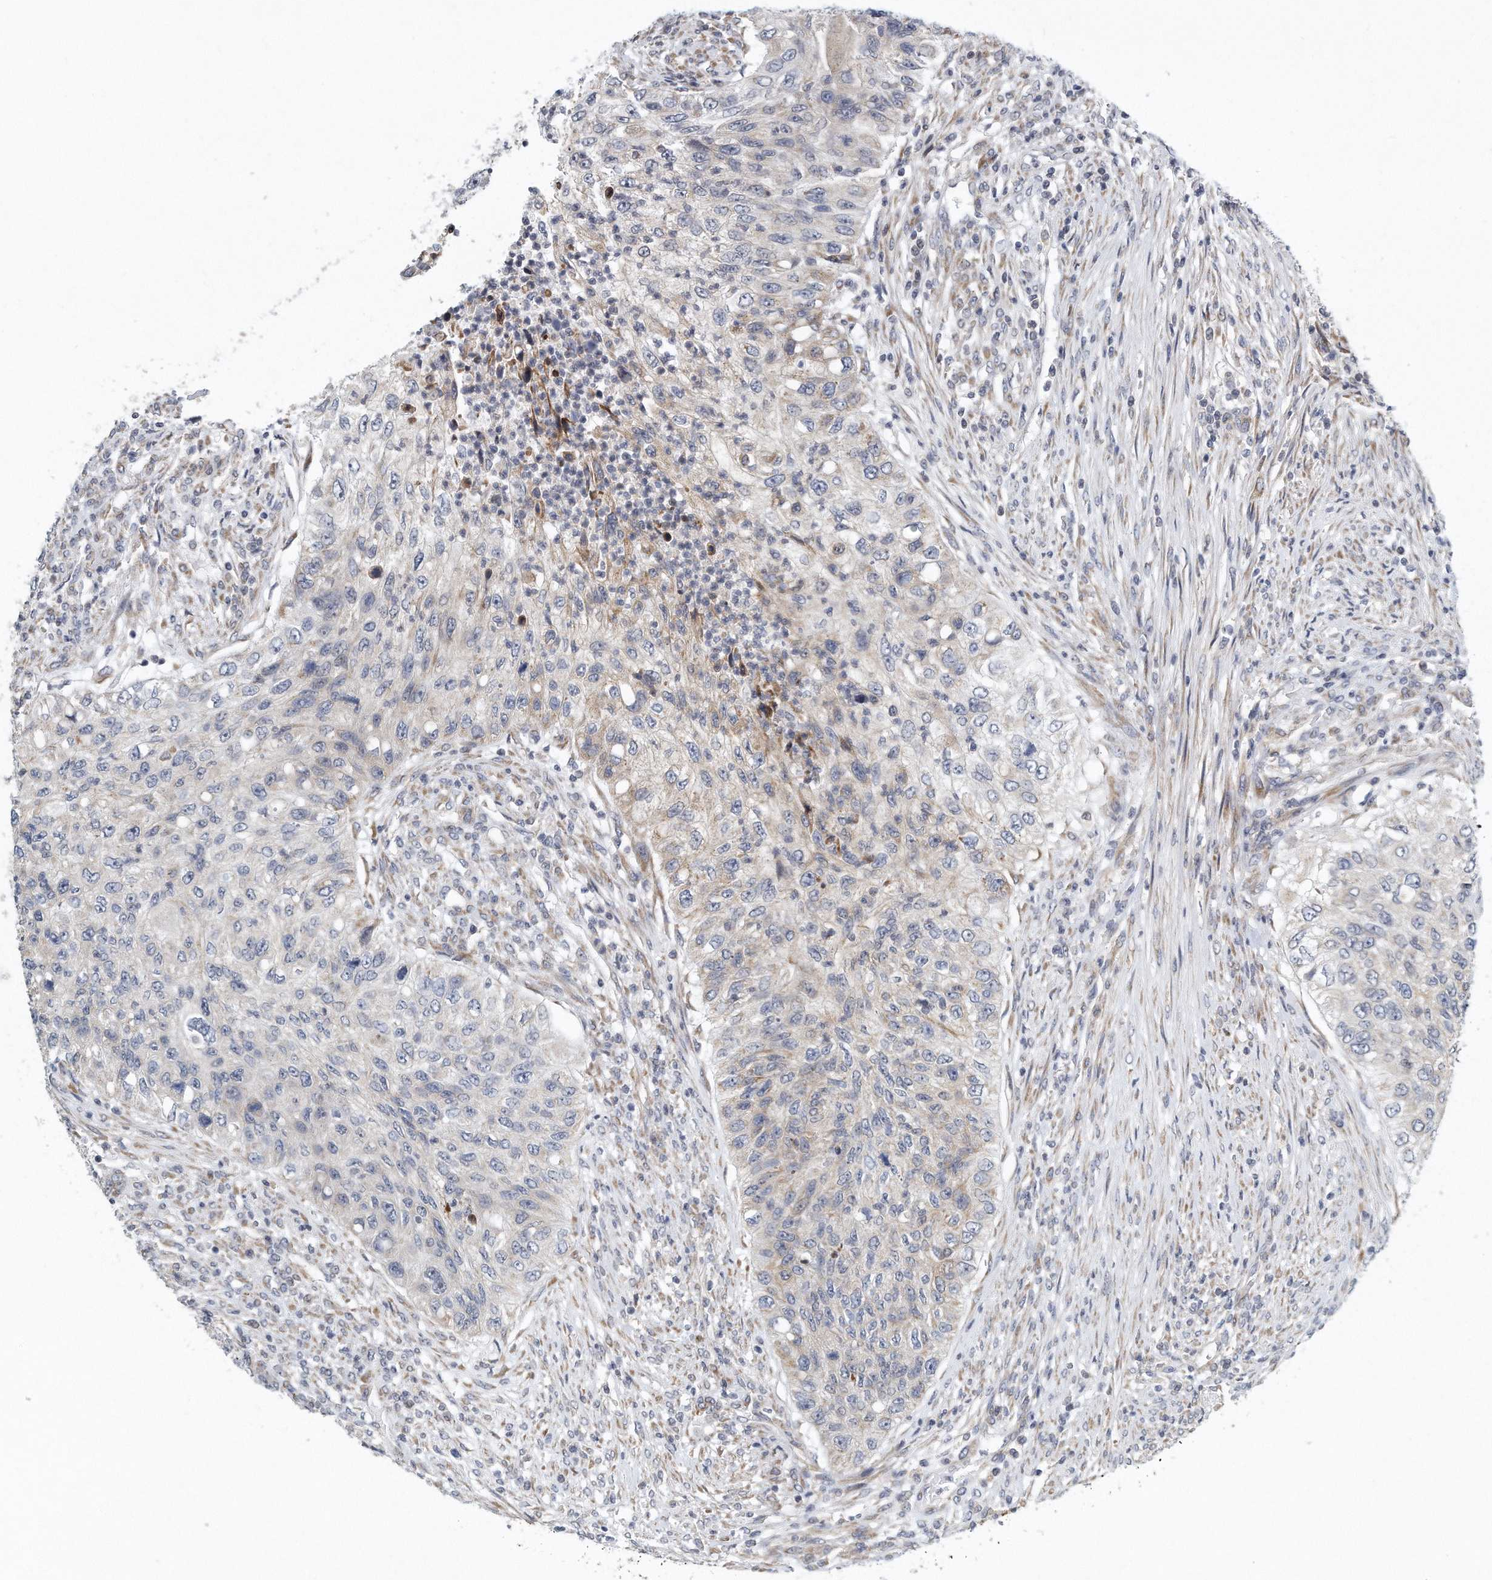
{"staining": {"intensity": "negative", "quantity": "none", "location": "none"}, "tissue": "urothelial cancer", "cell_type": "Tumor cells", "image_type": "cancer", "snomed": [{"axis": "morphology", "description": "Urothelial carcinoma, High grade"}, {"axis": "topography", "description": "Urinary bladder"}], "caption": "Immunohistochemistry of high-grade urothelial carcinoma displays no expression in tumor cells.", "gene": "VLDLR", "patient": {"sex": "female", "age": 60}}